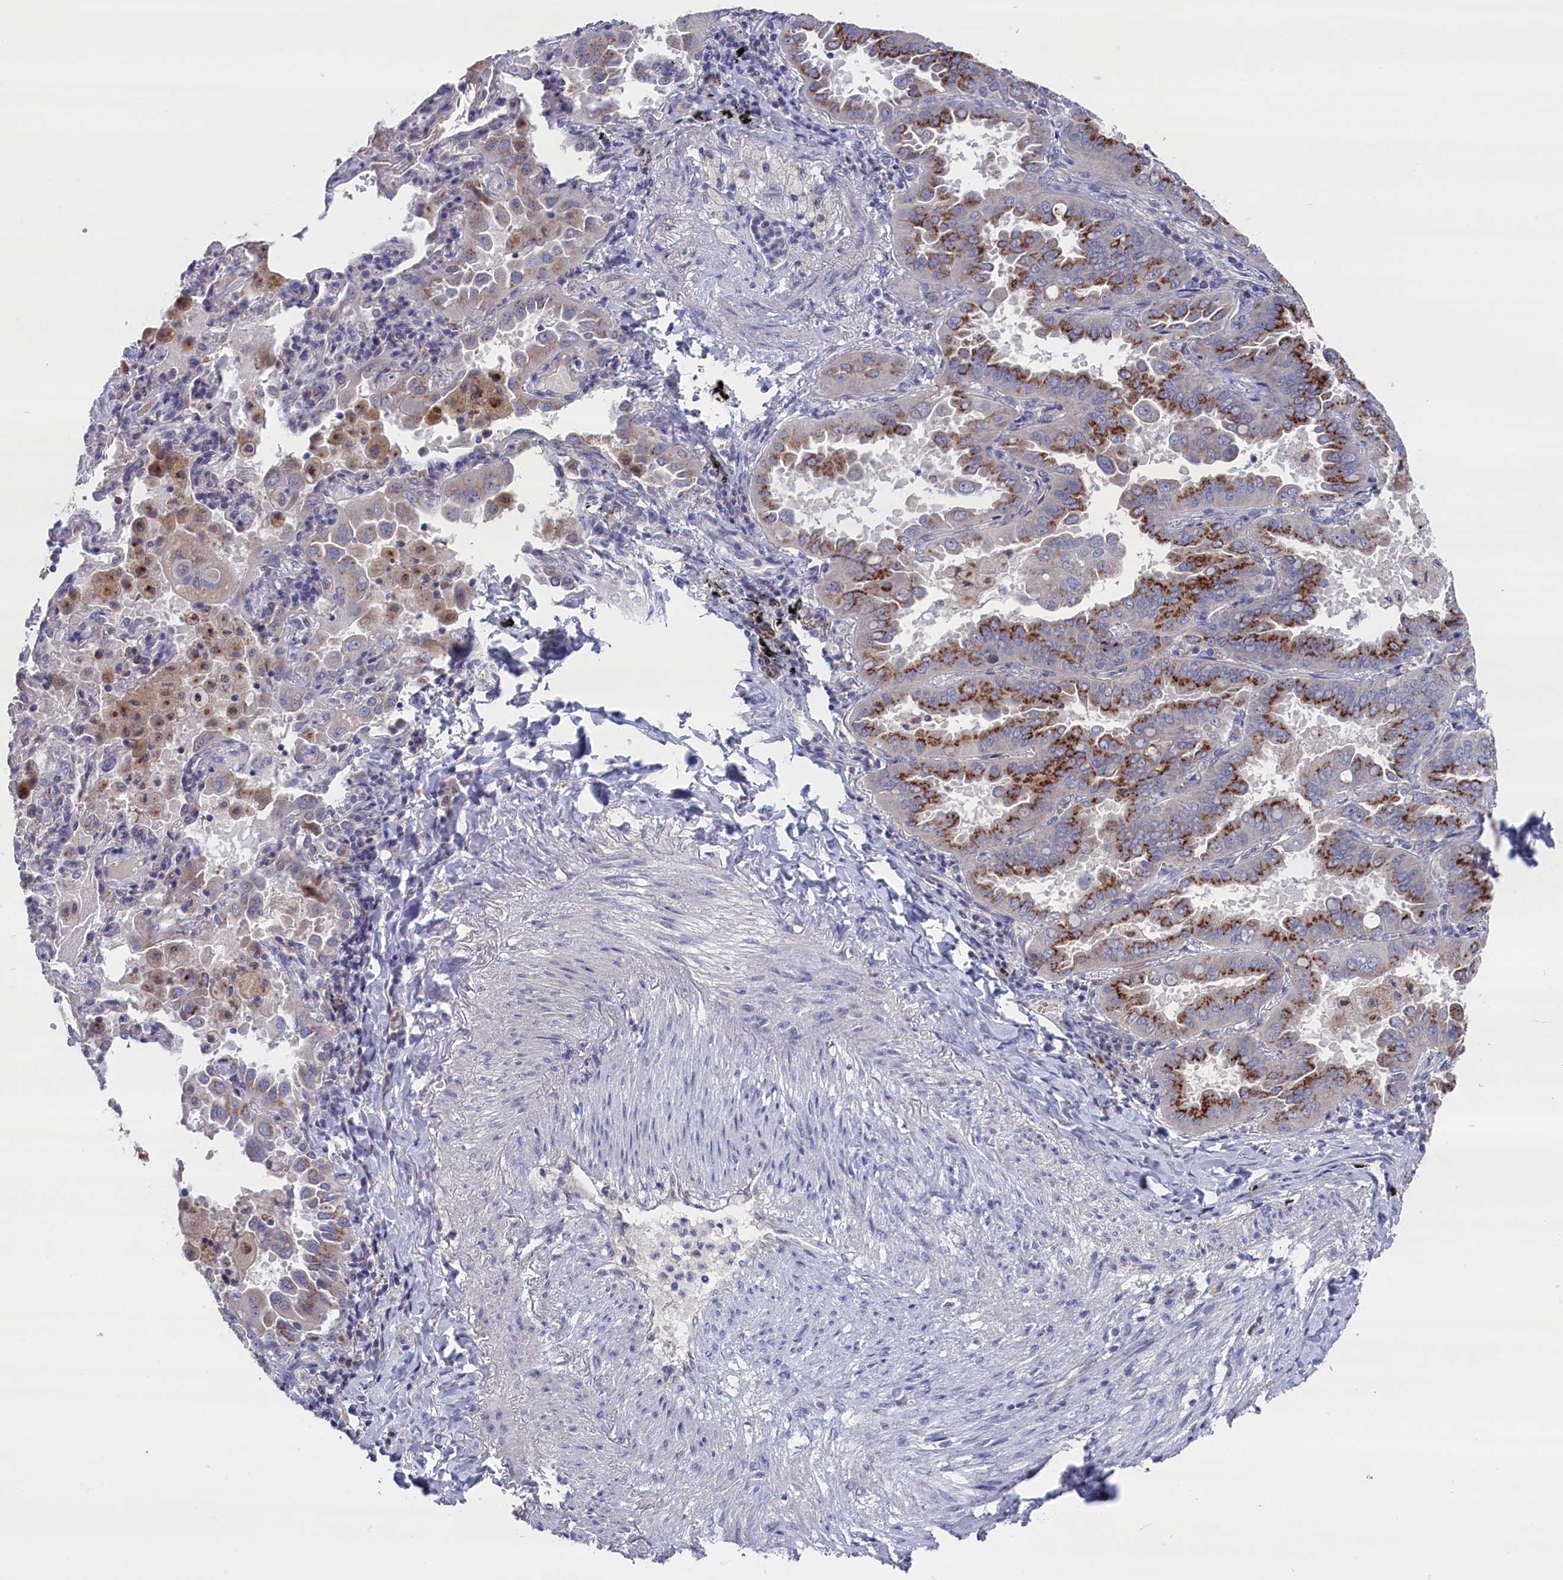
{"staining": {"intensity": "strong", "quantity": "25%-75%", "location": "cytoplasmic/membranous"}, "tissue": "lung cancer", "cell_type": "Tumor cells", "image_type": "cancer", "snomed": [{"axis": "morphology", "description": "Adenocarcinoma, NOS"}, {"axis": "topography", "description": "Lung"}], "caption": "There is high levels of strong cytoplasmic/membranous positivity in tumor cells of adenocarcinoma (lung), as demonstrated by immunohistochemical staining (brown color).", "gene": "GPR108", "patient": {"sex": "male", "age": 64}}